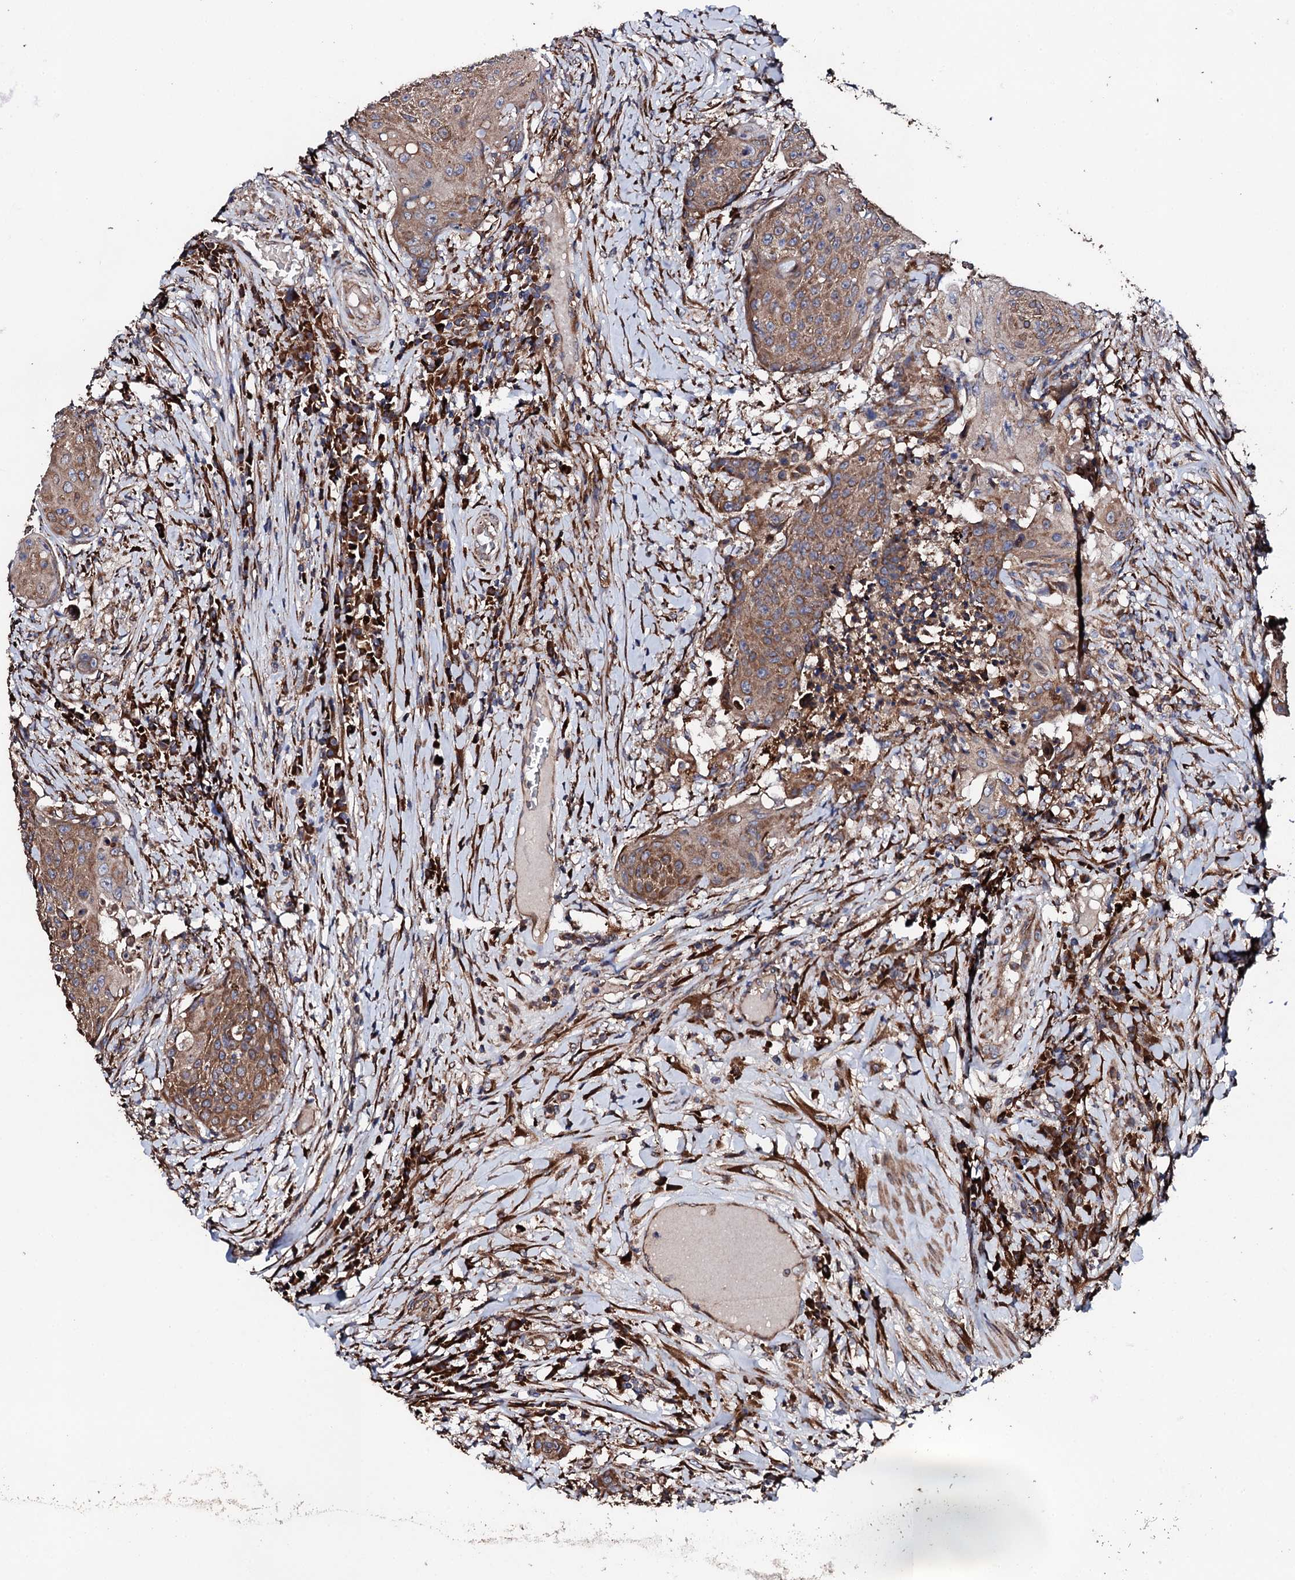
{"staining": {"intensity": "moderate", "quantity": ">75%", "location": "cytoplasmic/membranous"}, "tissue": "urothelial cancer", "cell_type": "Tumor cells", "image_type": "cancer", "snomed": [{"axis": "morphology", "description": "Urothelial carcinoma, High grade"}, {"axis": "topography", "description": "Urinary bladder"}], "caption": "Tumor cells reveal medium levels of moderate cytoplasmic/membranous expression in approximately >75% of cells in human urothelial carcinoma (high-grade).", "gene": "CKAP5", "patient": {"sex": "female", "age": 63}}